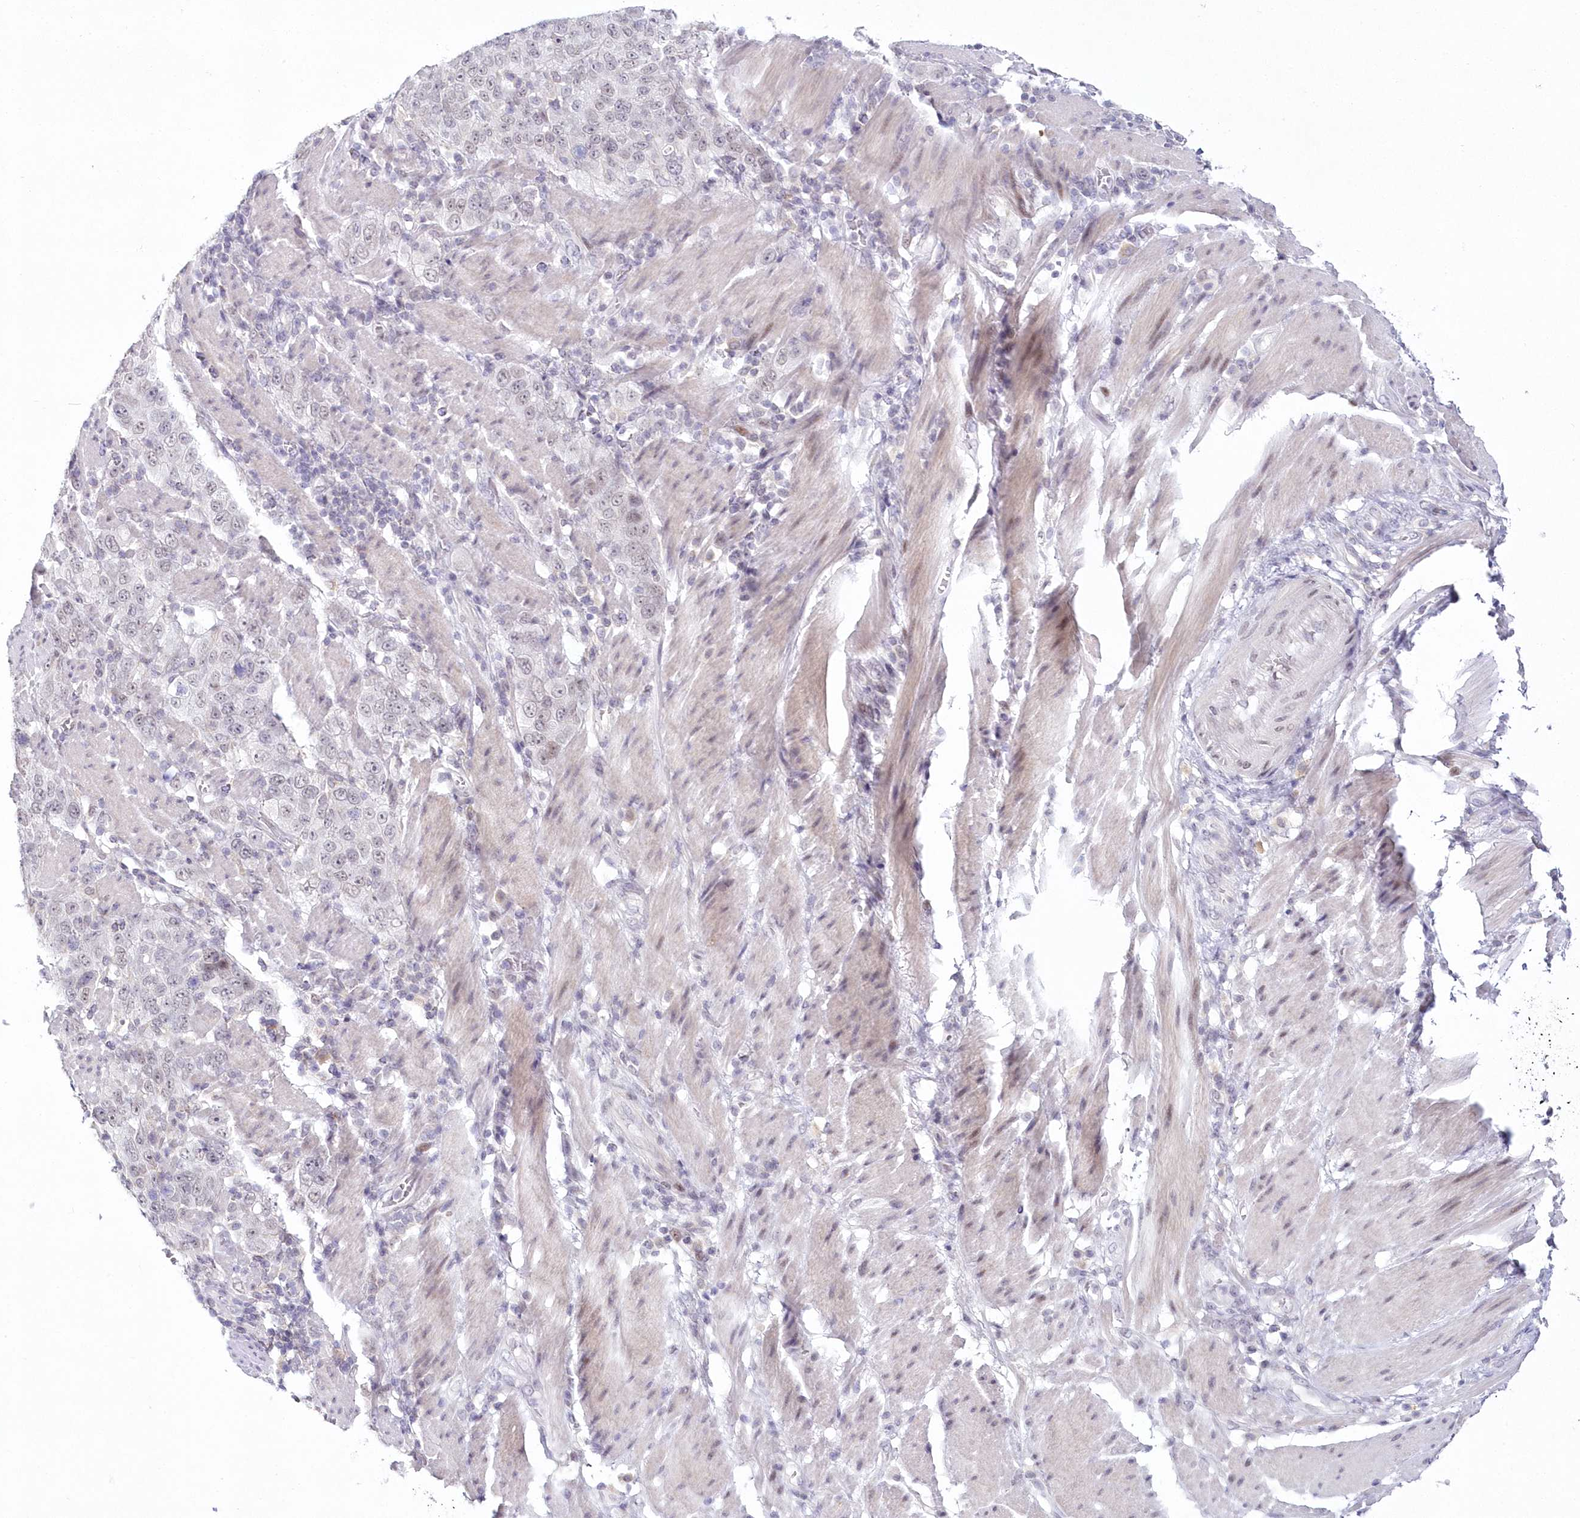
{"staining": {"intensity": "negative", "quantity": "none", "location": "none"}, "tissue": "stomach cancer", "cell_type": "Tumor cells", "image_type": "cancer", "snomed": [{"axis": "morphology", "description": "Adenocarcinoma, NOS"}, {"axis": "topography", "description": "Stomach"}], "caption": "Image shows no significant protein expression in tumor cells of stomach cancer (adenocarcinoma).", "gene": "HYCC2", "patient": {"sex": "male", "age": 48}}